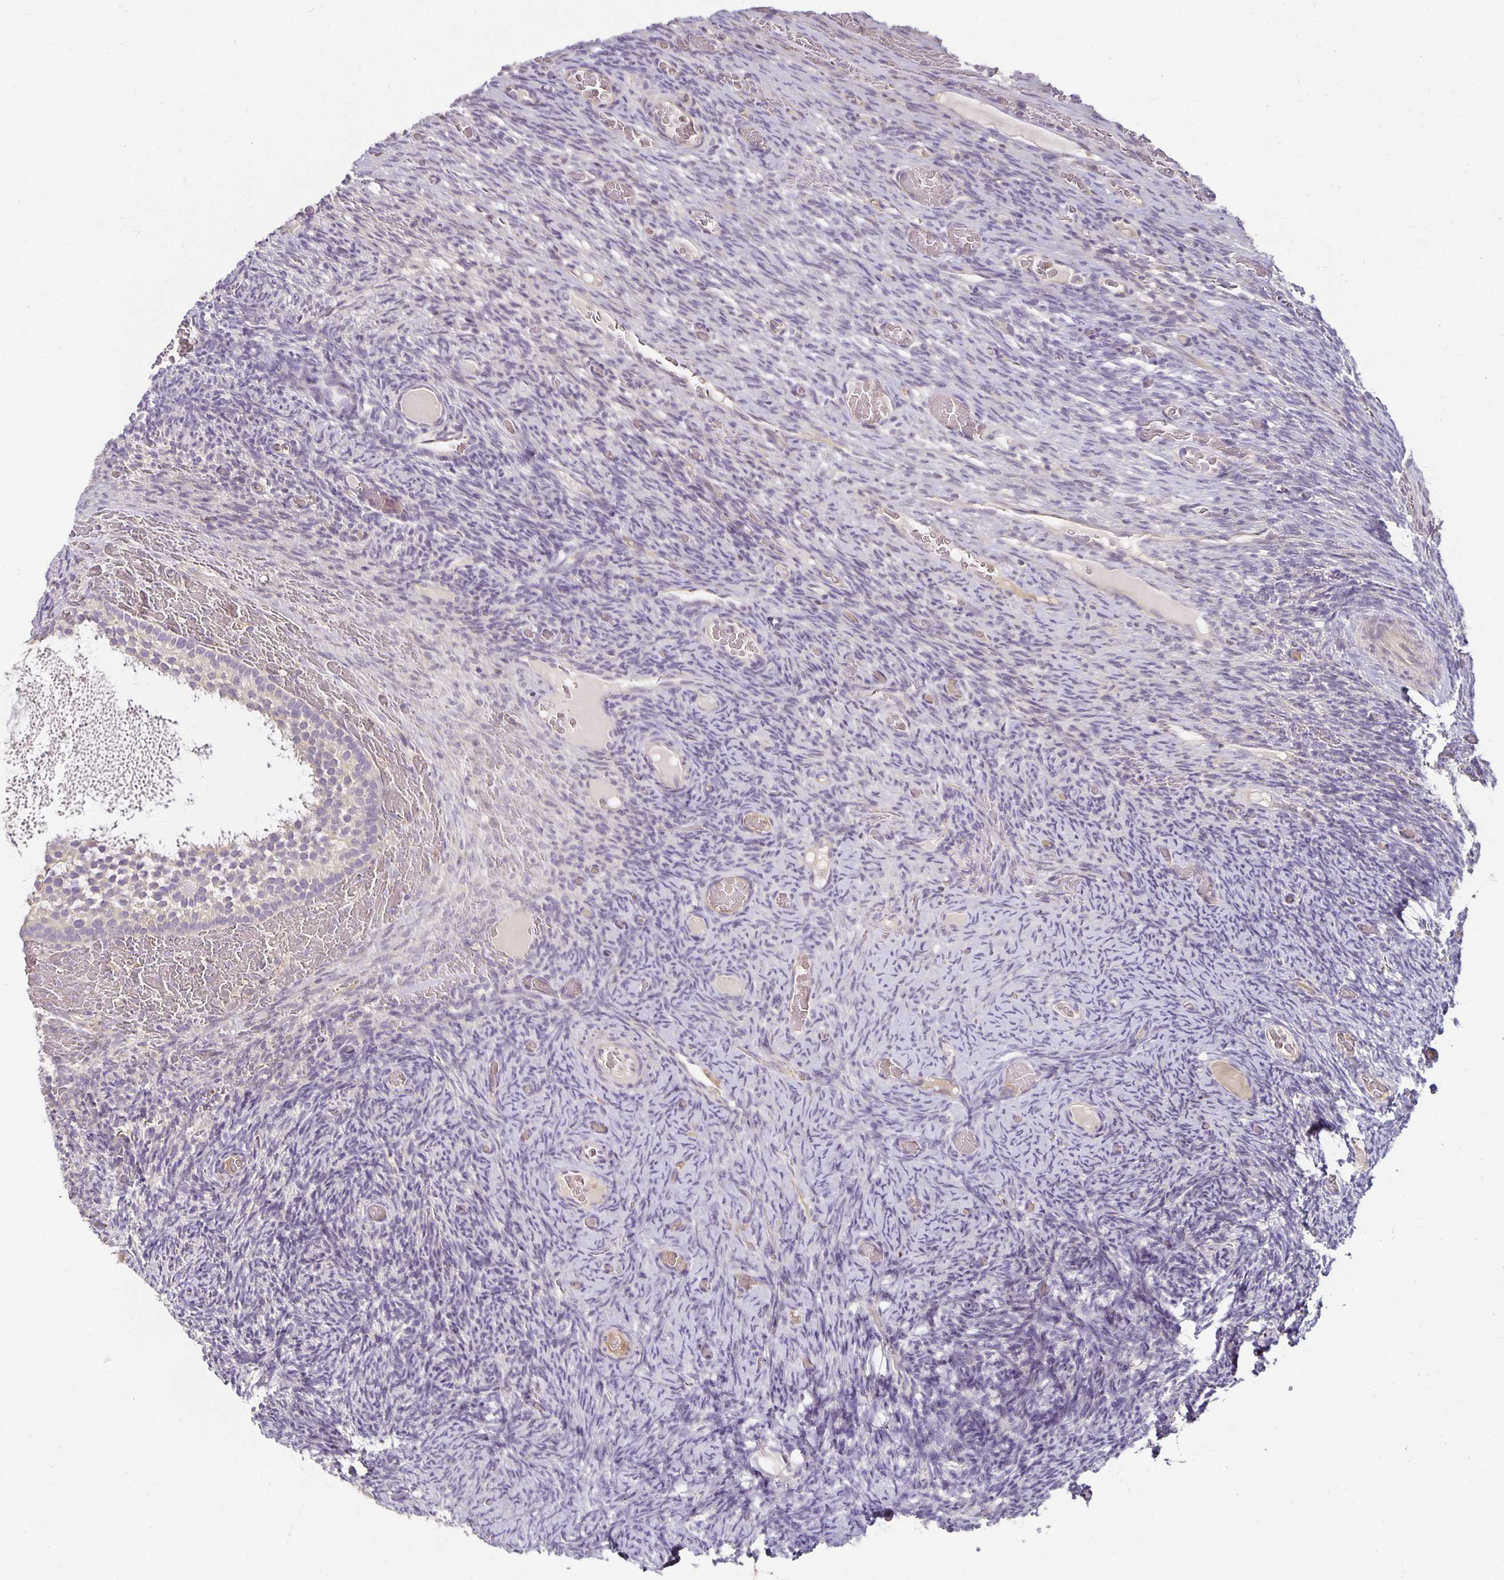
{"staining": {"intensity": "negative", "quantity": "none", "location": "none"}, "tissue": "ovary", "cell_type": "Follicle cells", "image_type": "normal", "snomed": [{"axis": "morphology", "description": "Normal tissue, NOS"}, {"axis": "topography", "description": "Ovary"}], "caption": "Immunohistochemistry (IHC) micrograph of unremarkable ovary stained for a protein (brown), which displays no expression in follicle cells. The staining is performed using DAB brown chromogen with nuclei counter-stained in using hematoxylin.", "gene": "CST6", "patient": {"sex": "female", "age": 34}}